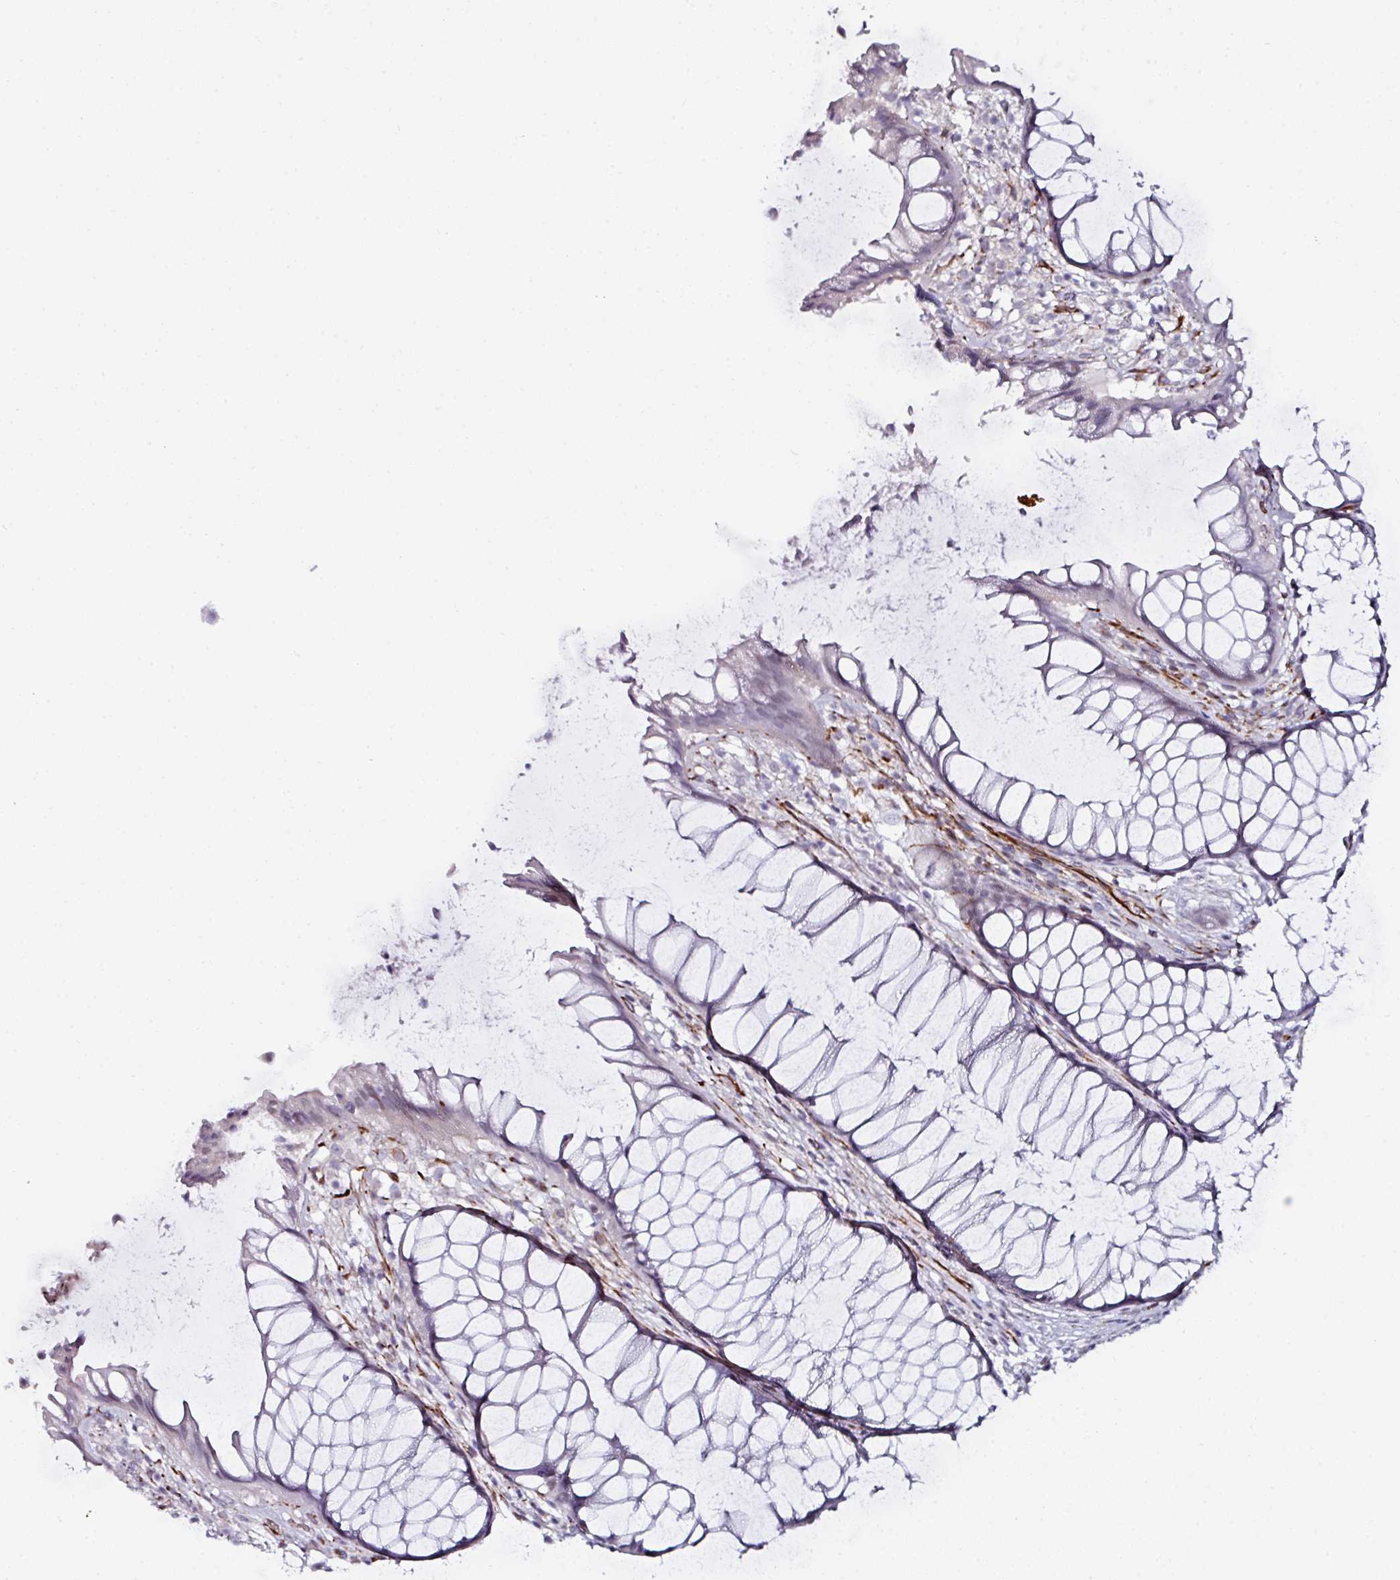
{"staining": {"intensity": "negative", "quantity": "none", "location": "none"}, "tissue": "rectum", "cell_type": "Glandular cells", "image_type": "normal", "snomed": [{"axis": "morphology", "description": "Normal tissue, NOS"}, {"axis": "topography", "description": "Smooth muscle"}, {"axis": "topography", "description": "Rectum"}], "caption": "The IHC histopathology image has no significant expression in glandular cells of rectum.", "gene": "TMPRSS9", "patient": {"sex": "male", "age": 53}}